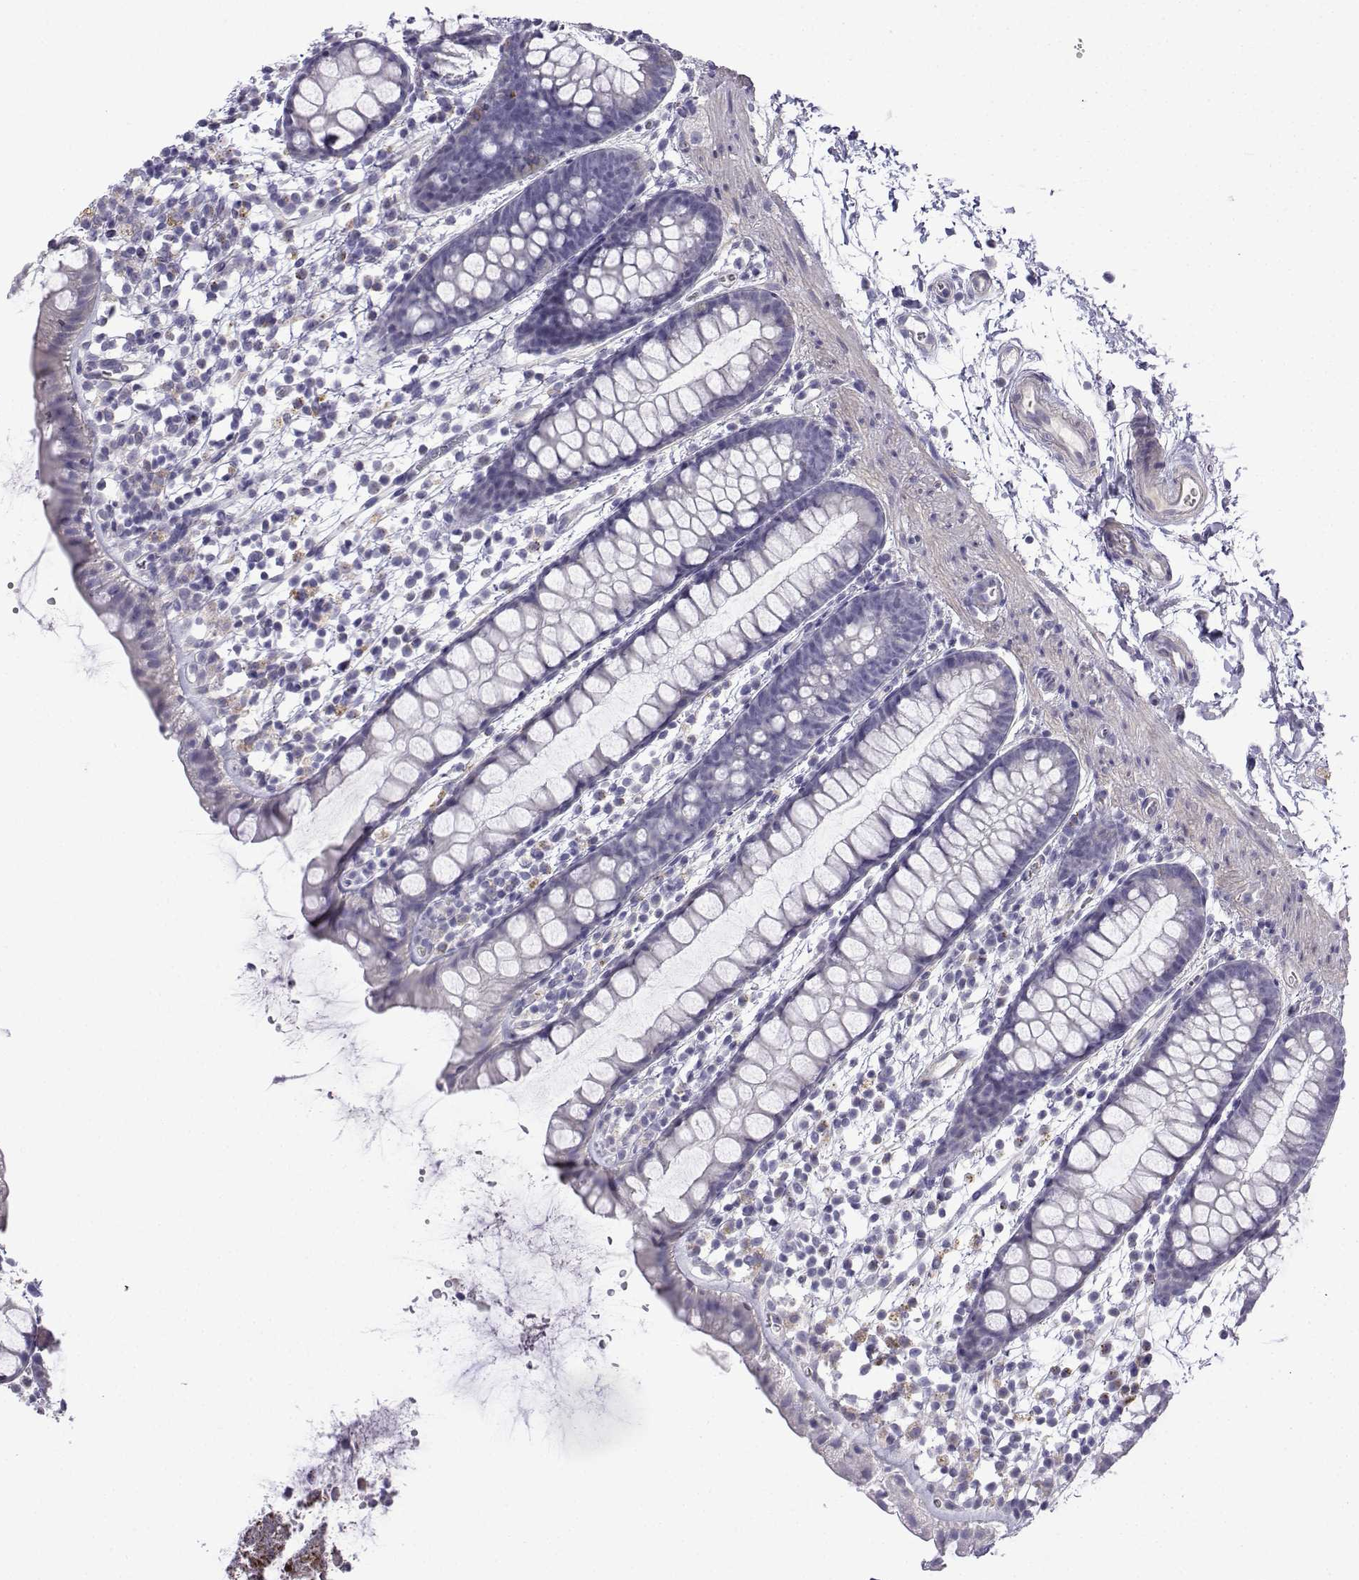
{"staining": {"intensity": "negative", "quantity": "none", "location": "none"}, "tissue": "rectum", "cell_type": "Glandular cells", "image_type": "normal", "snomed": [{"axis": "morphology", "description": "Normal tissue, NOS"}, {"axis": "topography", "description": "Rectum"}], "caption": "IHC histopathology image of benign rectum: human rectum stained with DAB (3,3'-diaminobenzidine) displays no significant protein positivity in glandular cells.", "gene": "SPACA7", "patient": {"sex": "male", "age": 57}}